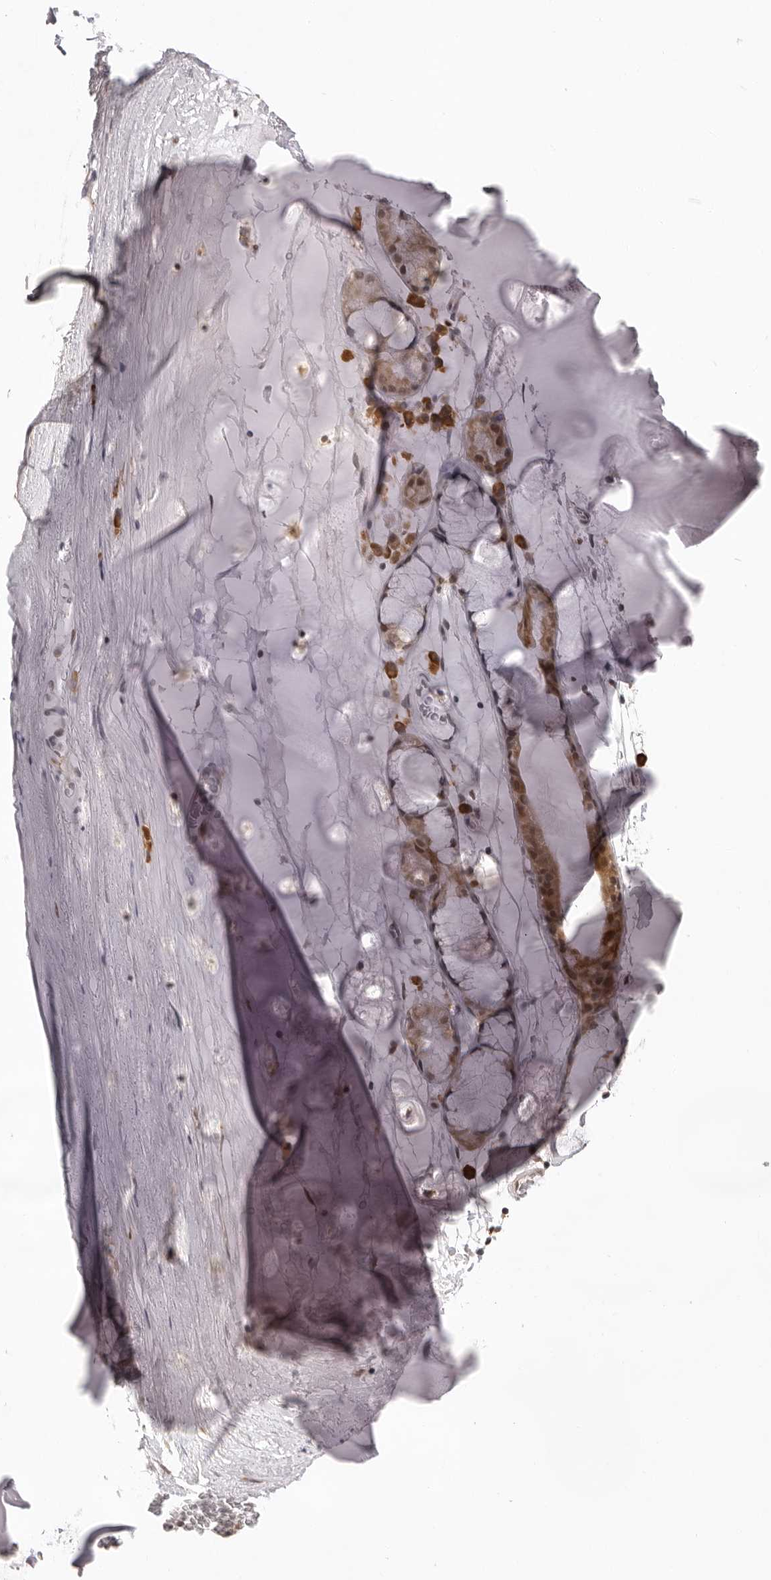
{"staining": {"intensity": "negative", "quantity": "none", "location": "none"}, "tissue": "adipose tissue", "cell_type": "Adipocytes", "image_type": "normal", "snomed": [{"axis": "morphology", "description": "Normal tissue, NOS"}, {"axis": "topography", "description": "Cartilage tissue"}], "caption": "An immunohistochemistry (IHC) micrograph of normal adipose tissue is shown. There is no staining in adipocytes of adipose tissue.", "gene": "ZC3H11A", "patient": {"sex": "female", "age": 63}}